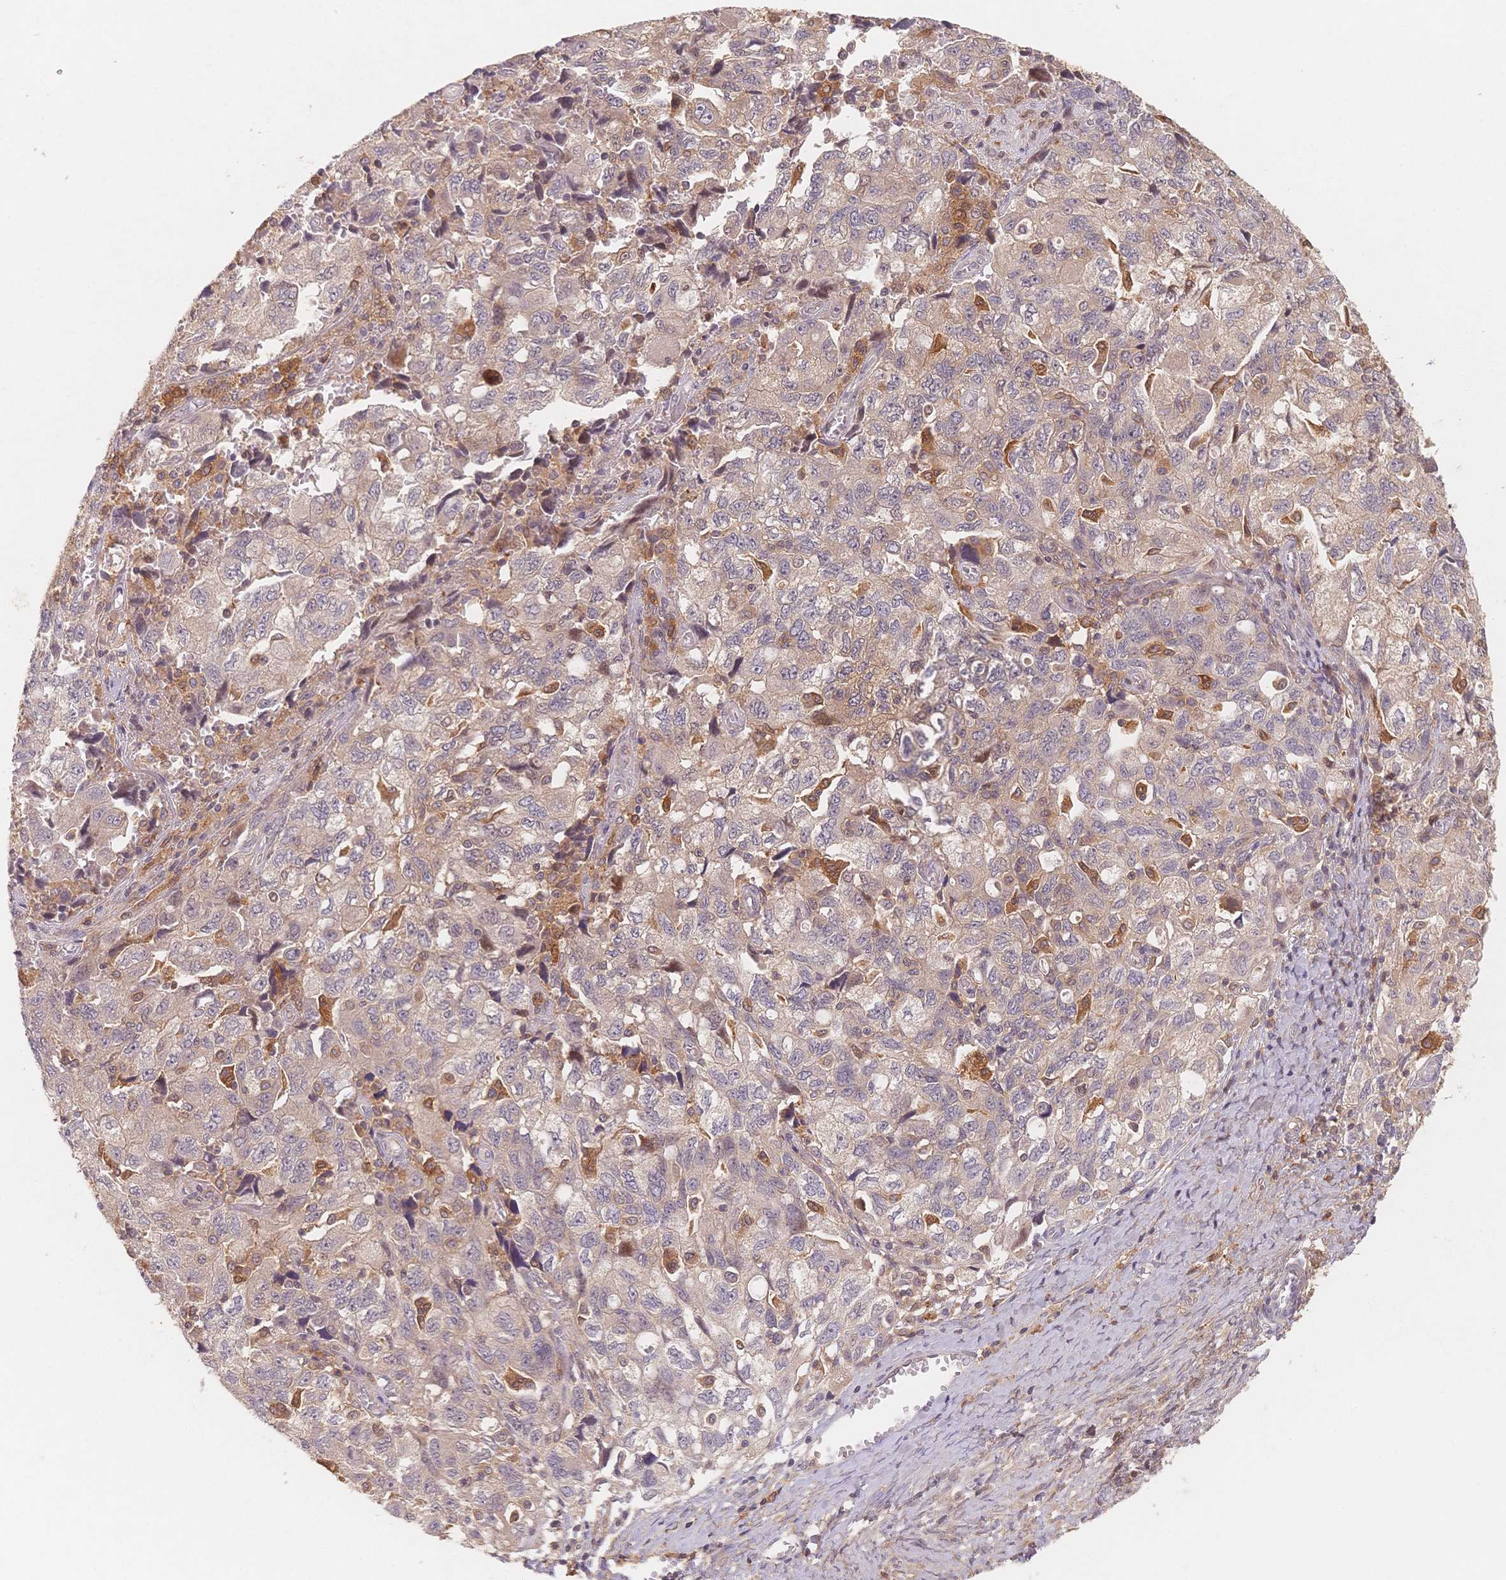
{"staining": {"intensity": "weak", "quantity": "<25%", "location": "cytoplasmic/membranous"}, "tissue": "ovarian cancer", "cell_type": "Tumor cells", "image_type": "cancer", "snomed": [{"axis": "morphology", "description": "Carcinoma, NOS"}, {"axis": "morphology", "description": "Cystadenocarcinoma, serous, NOS"}, {"axis": "topography", "description": "Ovary"}], "caption": "There is no significant staining in tumor cells of carcinoma (ovarian).", "gene": "C12orf75", "patient": {"sex": "female", "age": 69}}